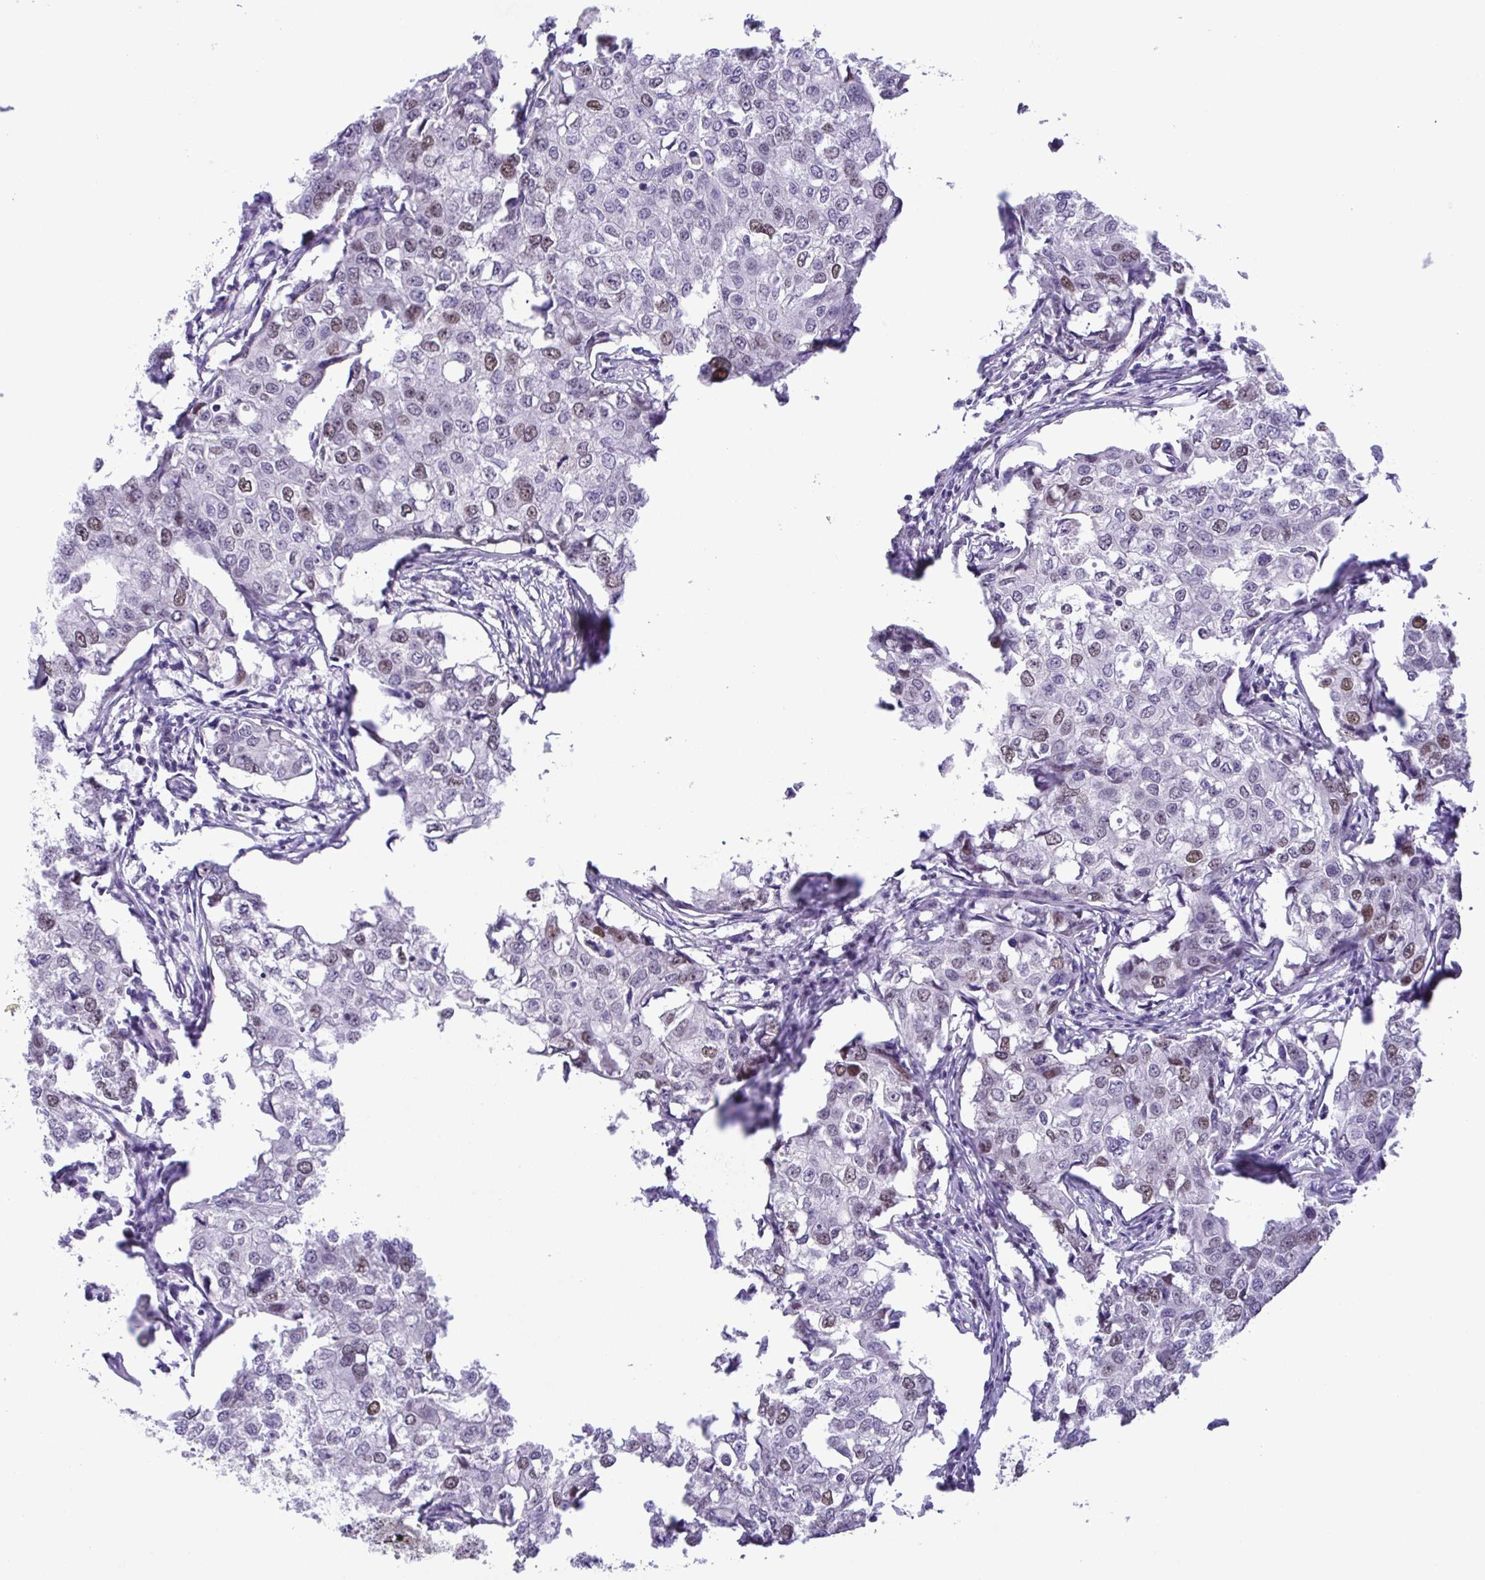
{"staining": {"intensity": "moderate", "quantity": "25%-75%", "location": "nuclear"}, "tissue": "breast cancer", "cell_type": "Tumor cells", "image_type": "cancer", "snomed": [{"axis": "morphology", "description": "Duct carcinoma"}, {"axis": "topography", "description": "Breast"}], "caption": "A micrograph of breast cancer stained for a protein demonstrates moderate nuclear brown staining in tumor cells. (Brightfield microscopy of DAB IHC at high magnification).", "gene": "TIPIN", "patient": {"sex": "female", "age": 27}}